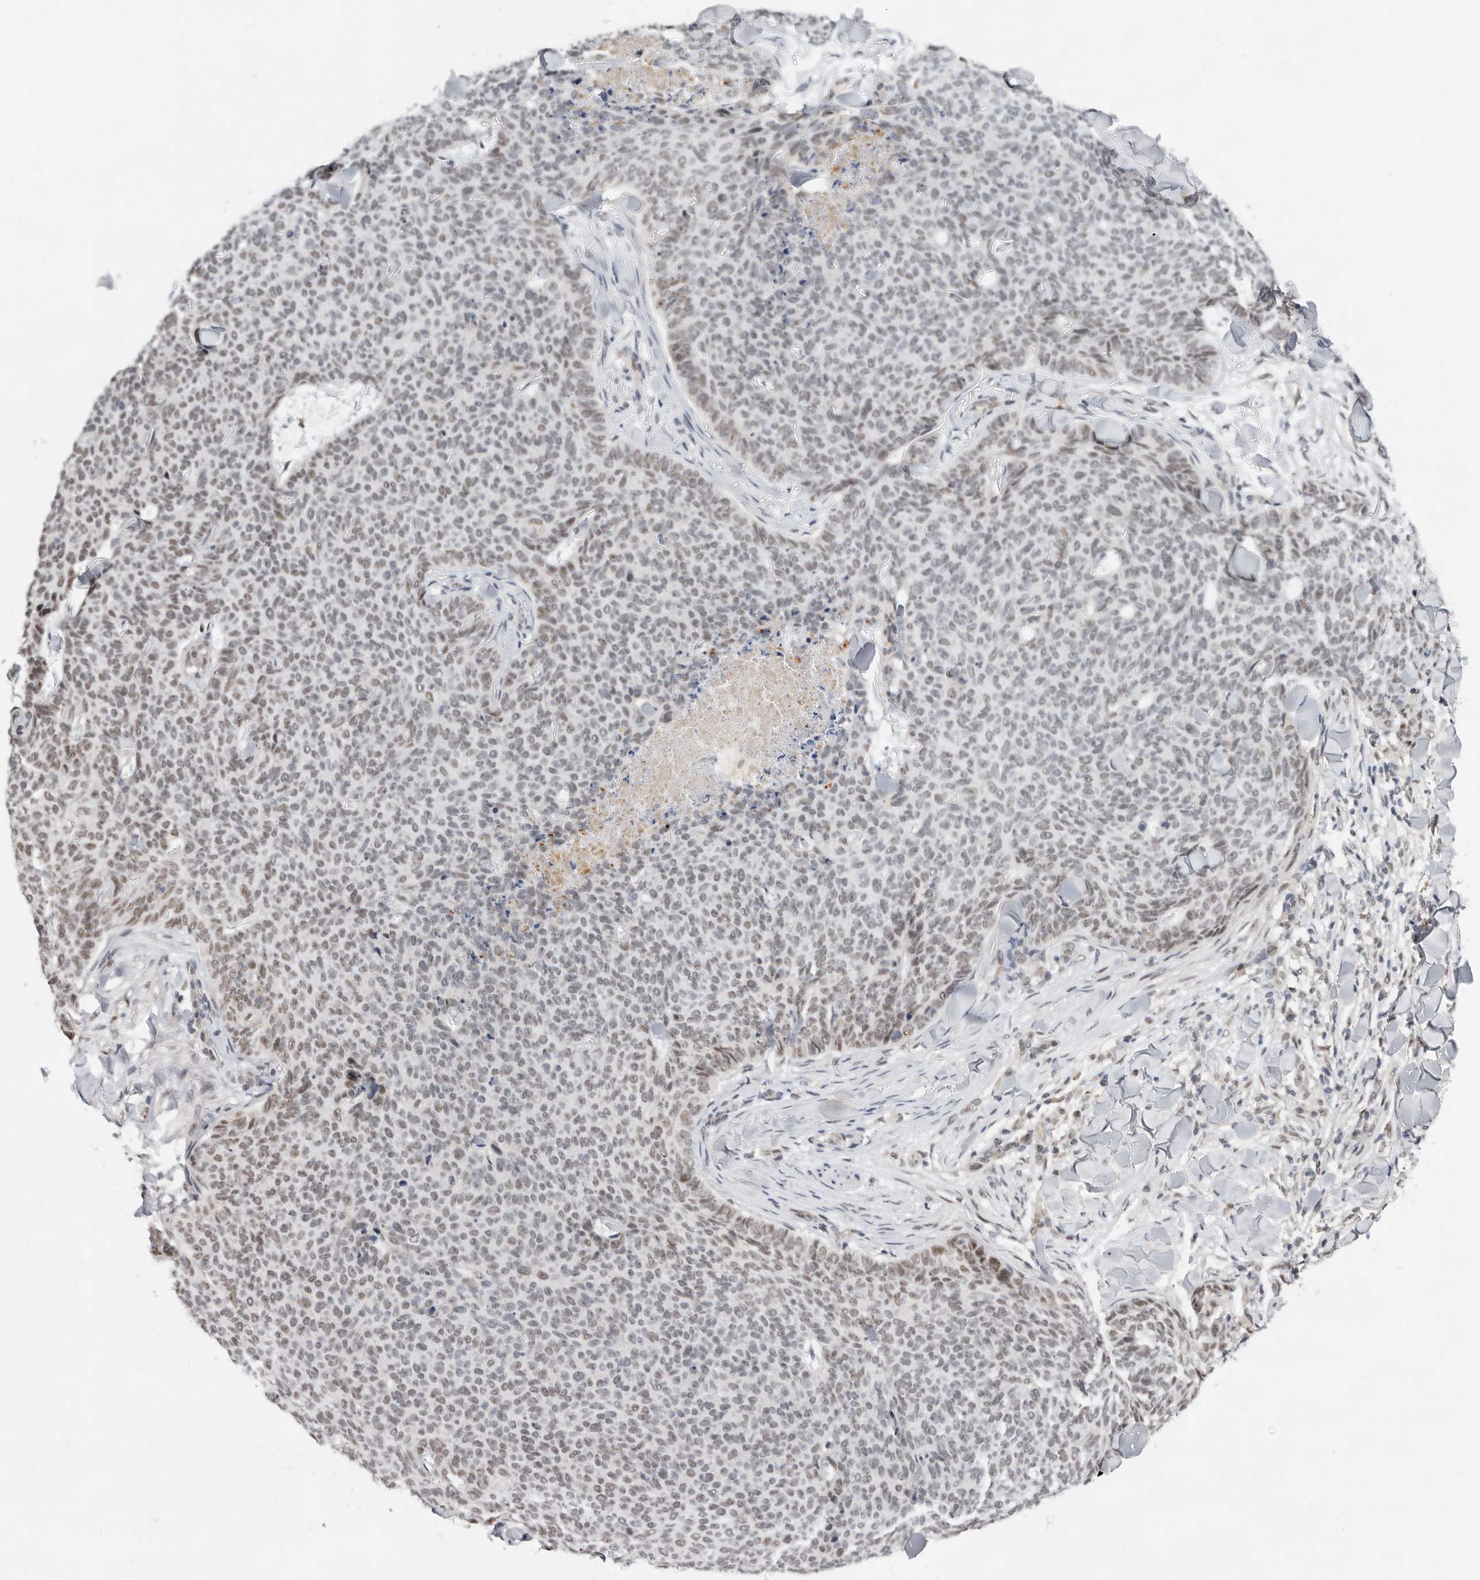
{"staining": {"intensity": "moderate", "quantity": "25%-75%", "location": "nuclear"}, "tissue": "skin cancer", "cell_type": "Tumor cells", "image_type": "cancer", "snomed": [{"axis": "morphology", "description": "Normal tissue, NOS"}, {"axis": "morphology", "description": "Basal cell carcinoma"}, {"axis": "topography", "description": "Skin"}], "caption": "Basal cell carcinoma (skin) tissue shows moderate nuclear expression in about 25%-75% of tumor cells, visualized by immunohistochemistry.", "gene": "BRCA2", "patient": {"sex": "male", "age": 50}}